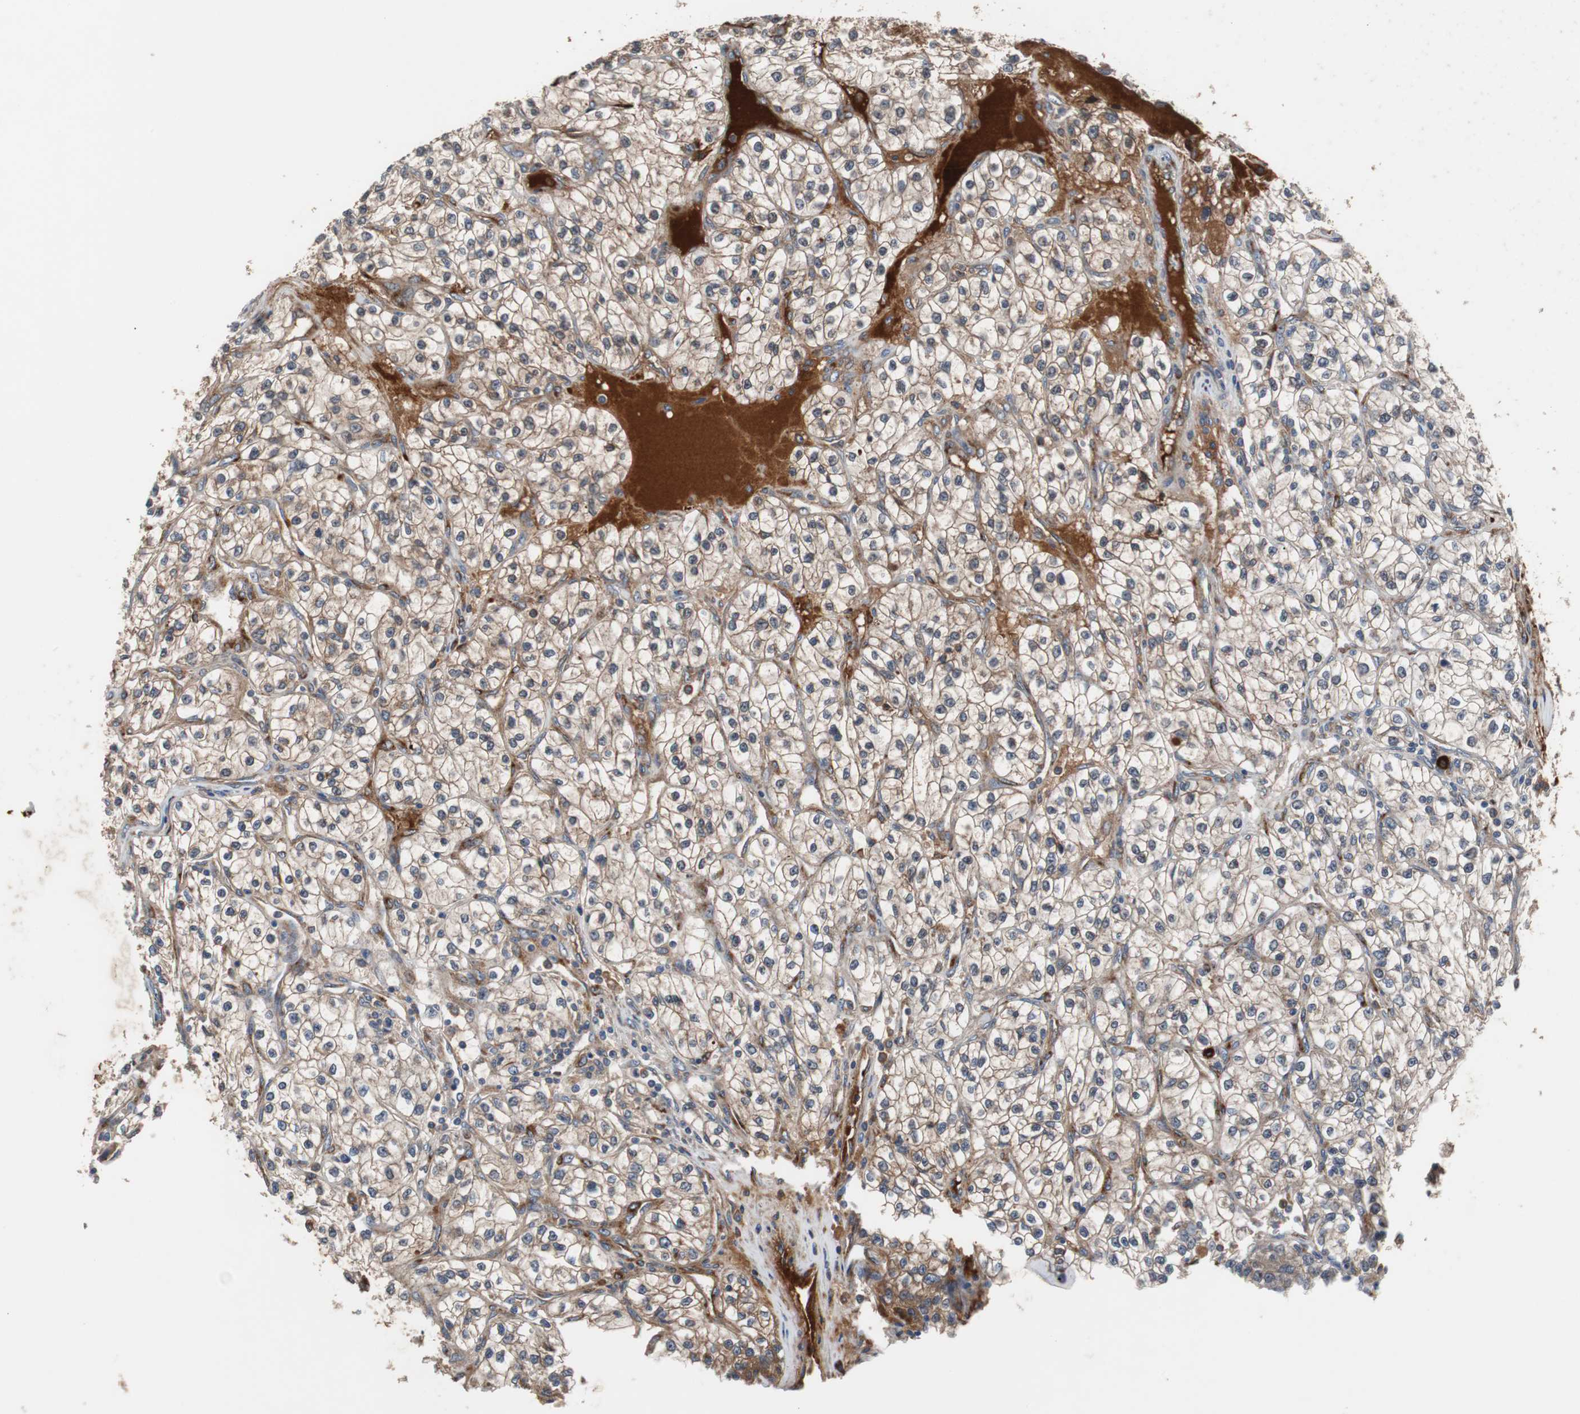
{"staining": {"intensity": "moderate", "quantity": "25%-75%", "location": "cytoplasmic/membranous"}, "tissue": "renal cancer", "cell_type": "Tumor cells", "image_type": "cancer", "snomed": [{"axis": "morphology", "description": "Adenocarcinoma, NOS"}, {"axis": "topography", "description": "Kidney"}], "caption": "Immunohistochemical staining of renal adenocarcinoma displays medium levels of moderate cytoplasmic/membranous protein positivity in approximately 25%-75% of tumor cells. (DAB = brown stain, brightfield microscopy at high magnification).", "gene": "SORT1", "patient": {"sex": "female", "age": 57}}